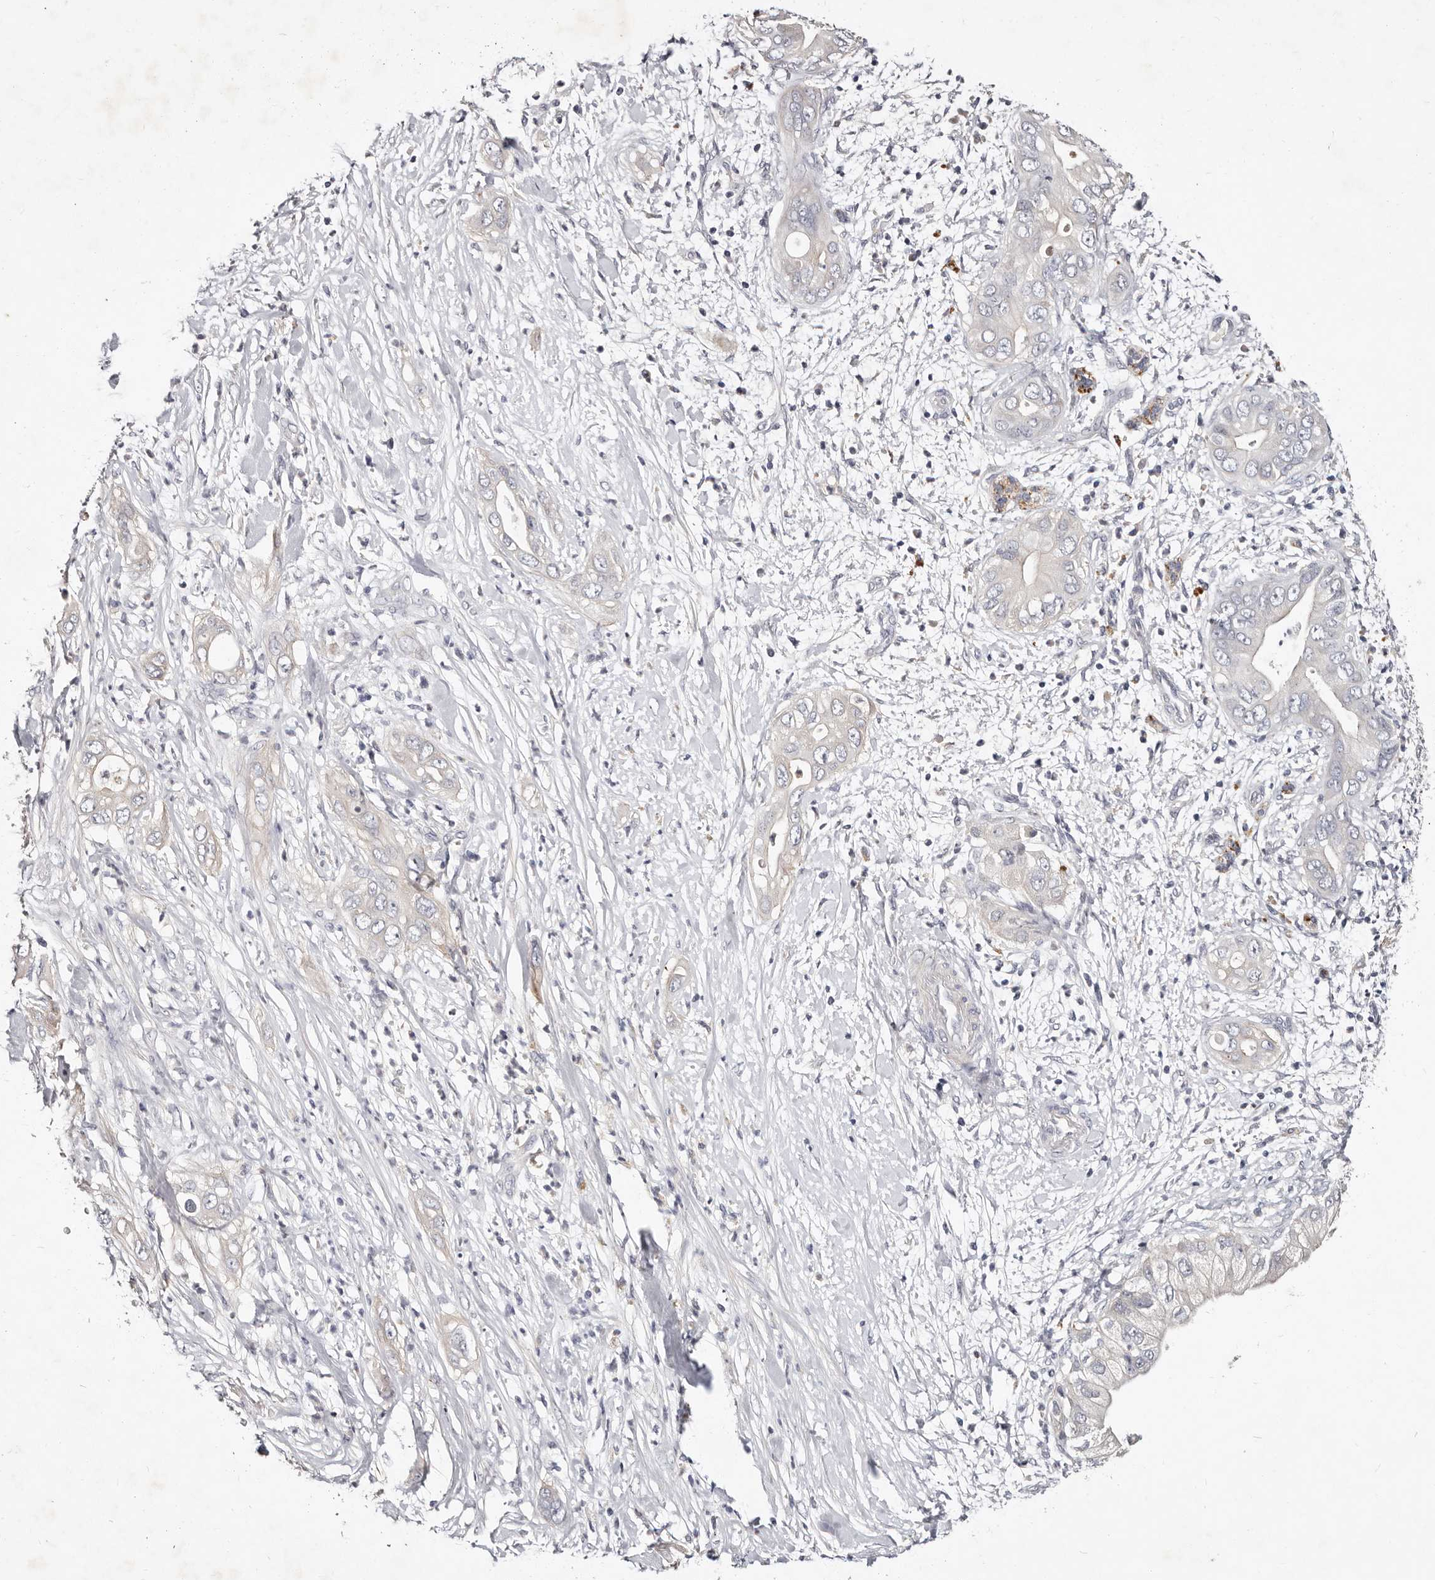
{"staining": {"intensity": "negative", "quantity": "none", "location": "none"}, "tissue": "pancreatic cancer", "cell_type": "Tumor cells", "image_type": "cancer", "snomed": [{"axis": "morphology", "description": "Adenocarcinoma, NOS"}, {"axis": "topography", "description": "Pancreas"}], "caption": "An immunohistochemistry photomicrograph of pancreatic cancer (adenocarcinoma) is shown. There is no staining in tumor cells of pancreatic cancer (adenocarcinoma).", "gene": "MRPS33", "patient": {"sex": "female", "age": 78}}